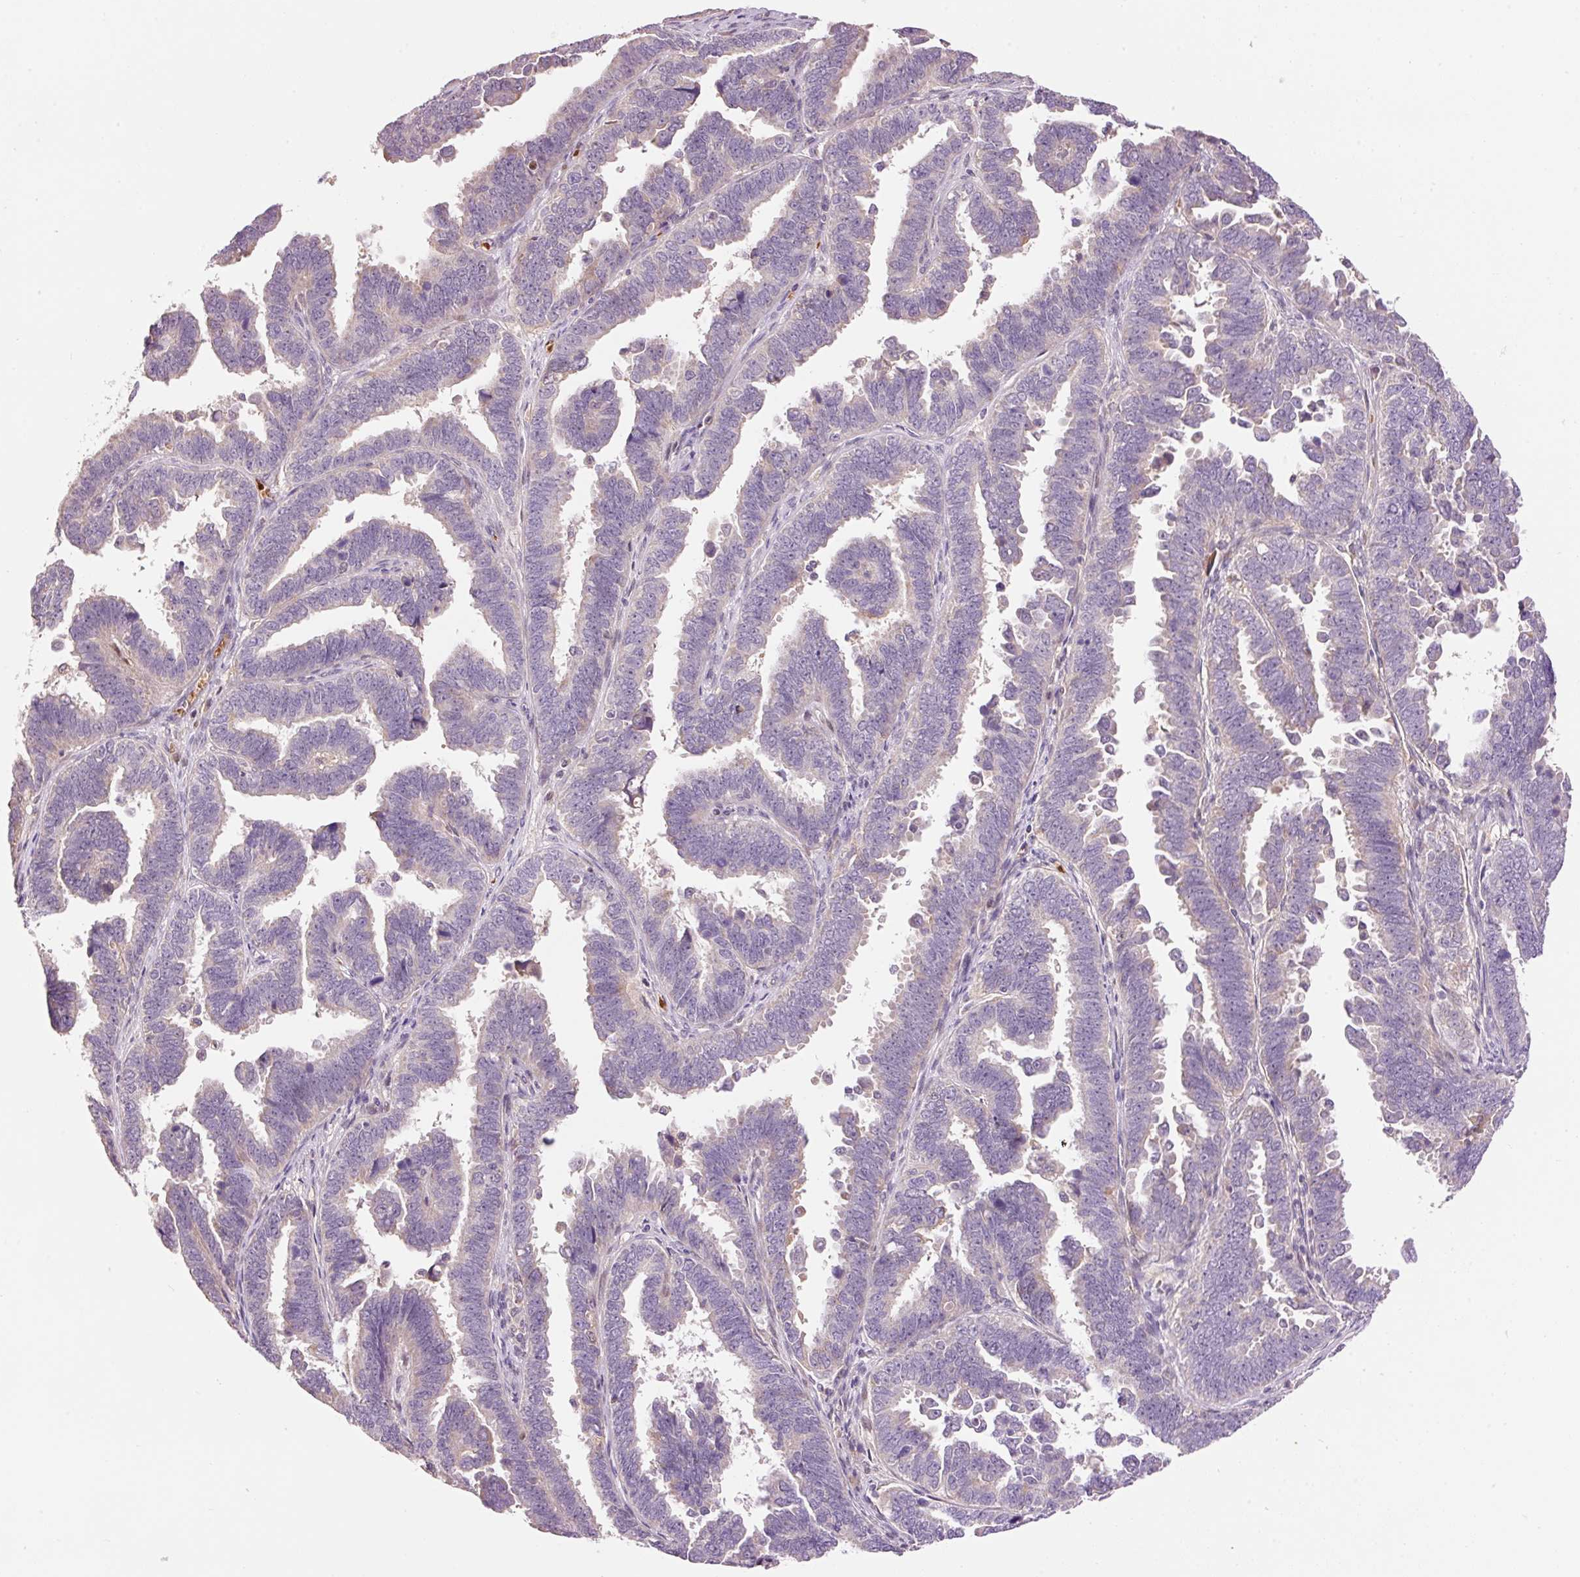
{"staining": {"intensity": "weak", "quantity": "<25%", "location": "cytoplasmic/membranous"}, "tissue": "endometrial cancer", "cell_type": "Tumor cells", "image_type": "cancer", "snomed": [{"axis": "morphology", "description": "Adenocarcinoma, NOS"}, {"axis": "topography", "description": "Endometrium"}], "caption": "A high-resolution micrograph shows immunohistochemistry (IHC) staining of endometrial adenocarcinoma, which shows no significant expression in tumor cells. (Brightfield microscopy of DAB immunohistochemistry (IHC) at high magnification).", "gene": "CMTM8", "patient": {"sex": "female", "age": 75}}